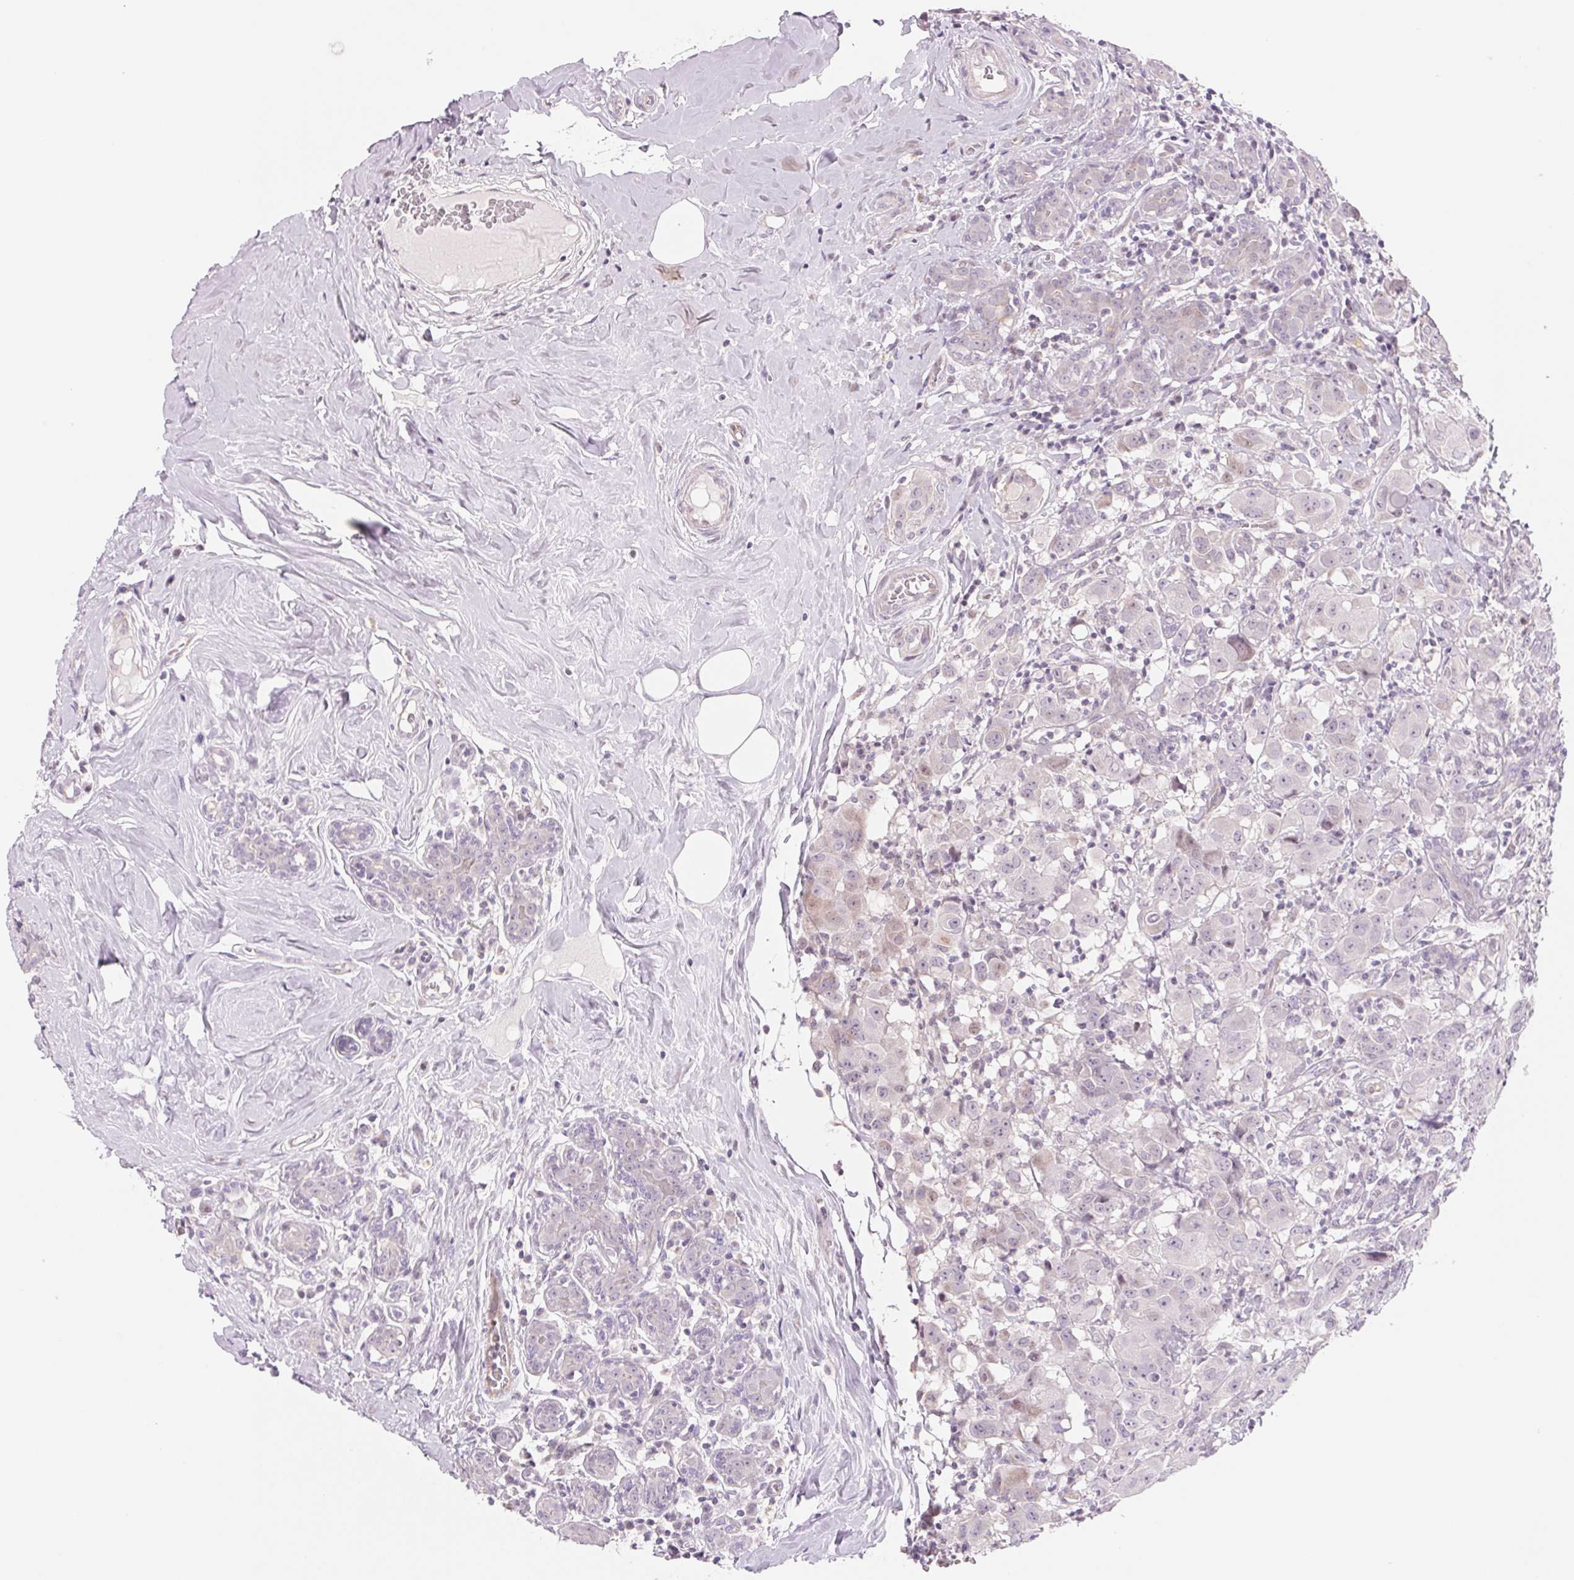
{"staining": {"intensity": "negative", "quantity": "none", "location": "none"}, "tissue": "breast cancer", "cell_type": "Tumor cells", "image_type": "cancer", "snomed": [{"axis": "morphology", "description": "Normal tissue, NOS"}, {"axis": "morphology", "description": "Duct carcinoma"}, {"axis": "topography", "description": "Breast"}], "caption": "Breast cancer (intraductal carcinoma) was stained to show a protein in brown. There is no significant positivity in tumor cells.", "gene": "CCDC168", "patient": {"sex": "female", "age": 43}}